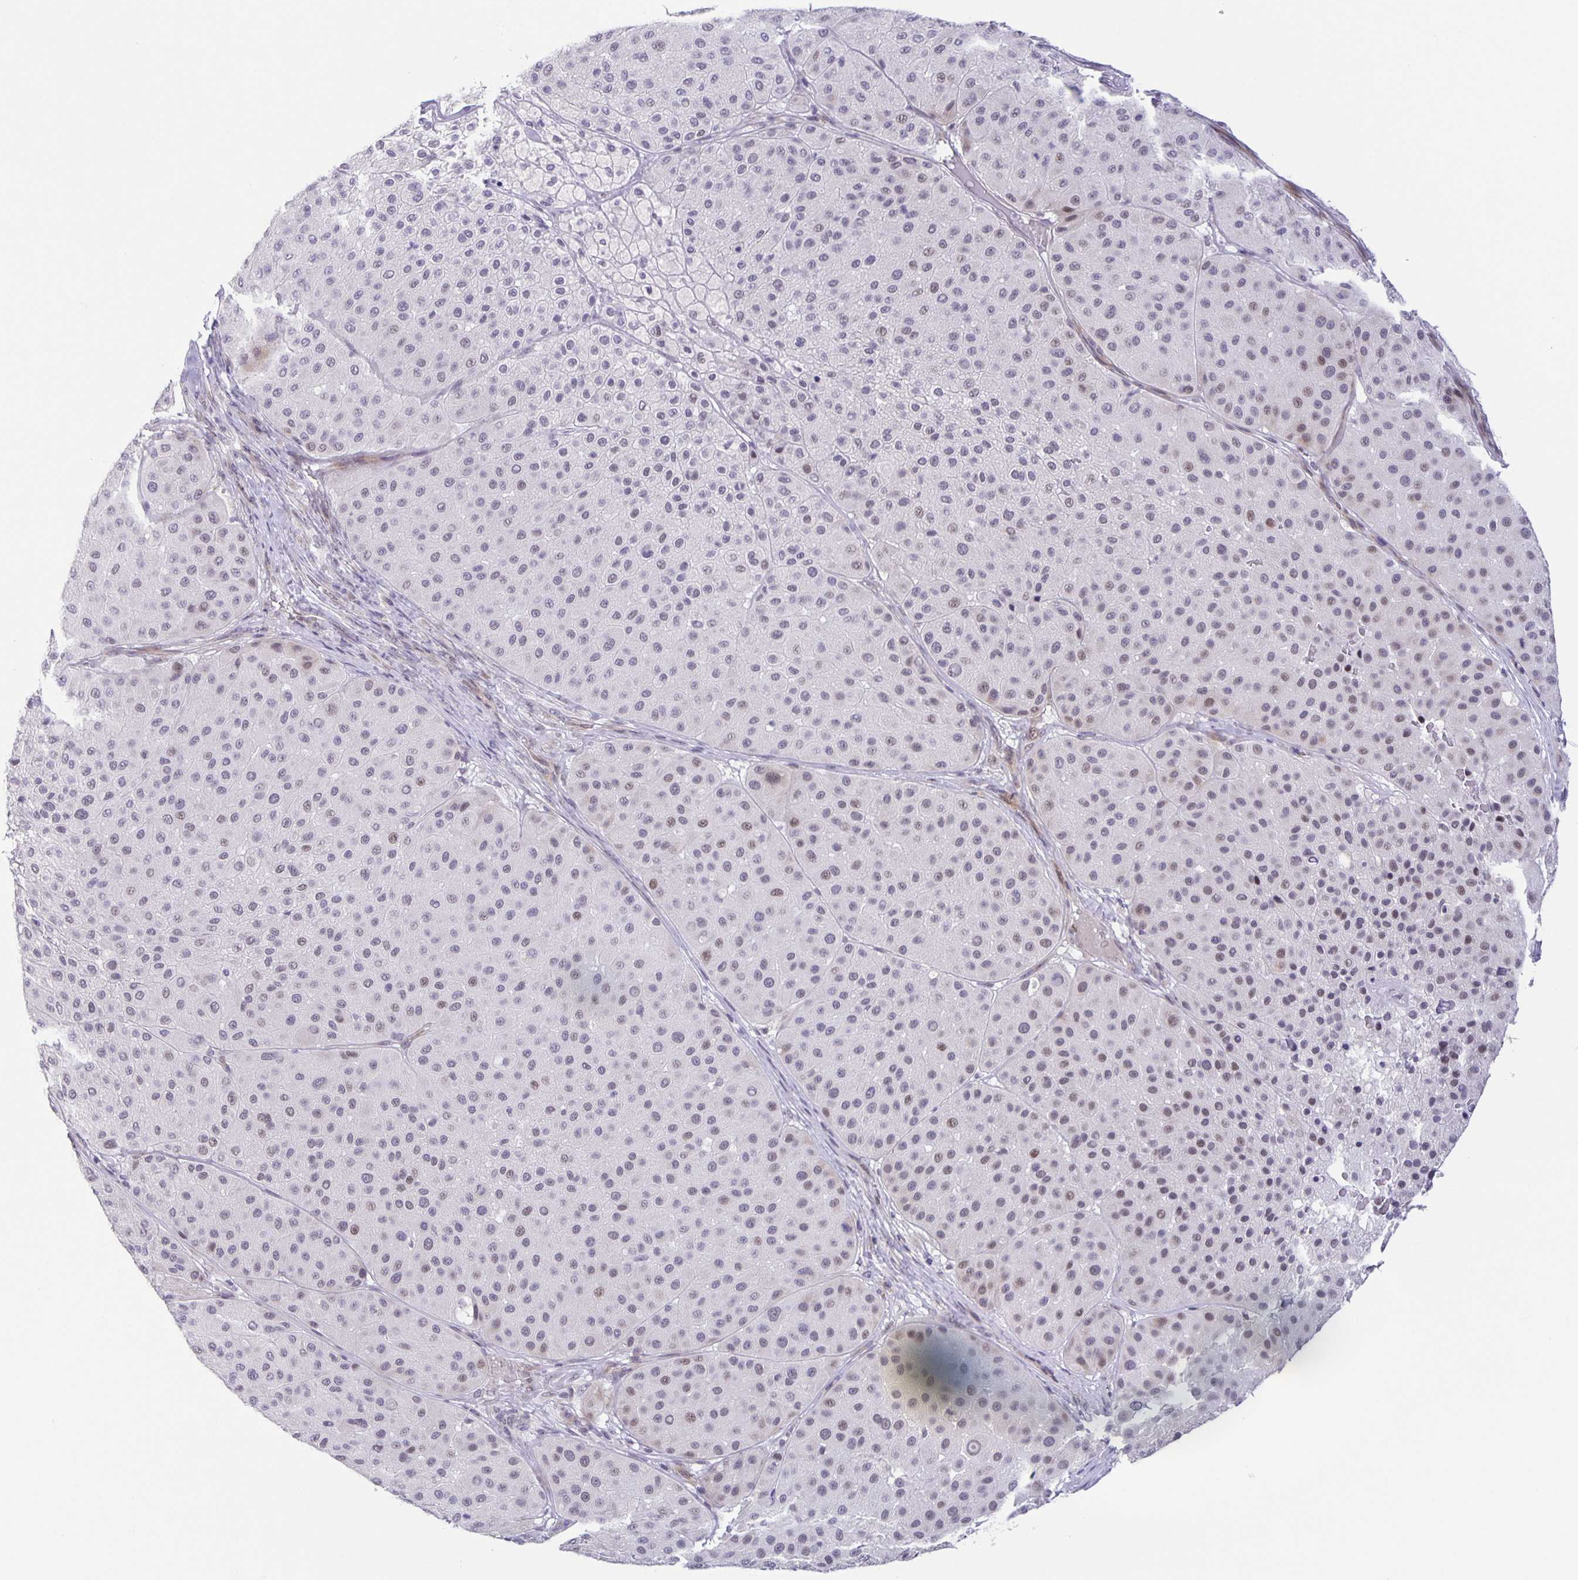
{"staining": {"intensity": "weak", "quantity": "<25%", "location": "nuclear"}, "tissue": "melanoma", "cell_type": "Tumor cells", "image_type": "cancer", "snomed": [{"axis": "morphology", "description": "Malignant melanoma, Metastatic site"}, {"axis": "topography", "description": "Smooth muscle"}], "caption": "IHC image of human melanoma stained for a protein (brown), which exhibits no expression in tumor cells. (DAB (3,3'-diaminobenzidine) immunohistochemistry with hematoxylin counter stain).", "gene": "PHRF1", "patient": {"sex": "male", "age": 41}}